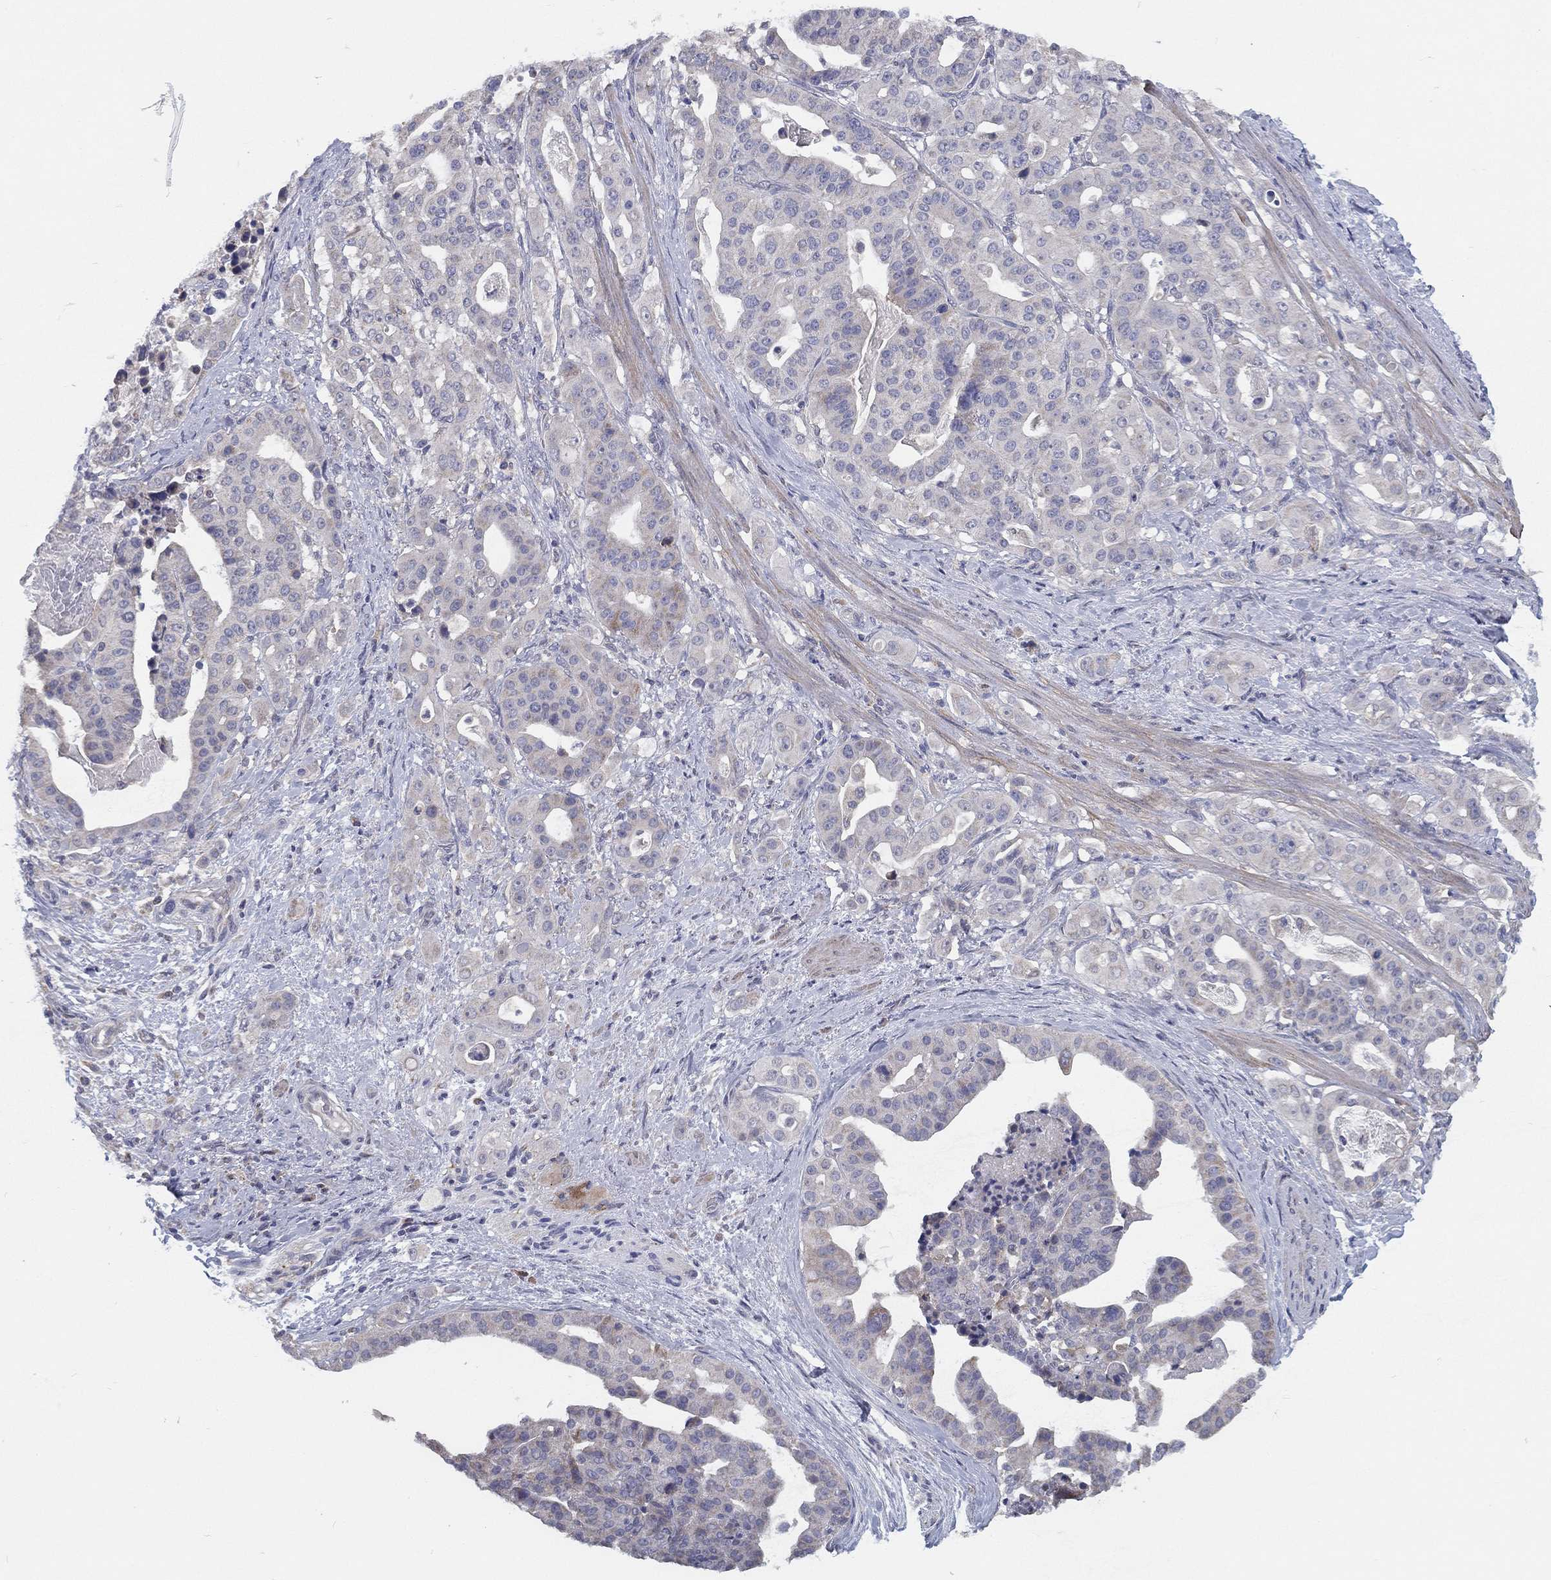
{"staining": {"intensity": "negative", "quantity": "none", "location": "none"}, "tissue": "stomach cancer", "cell_type": "Tumor cells", "image_type": "cancer", "snomed": [{"axis": "morphology", "description": "Adenocarcinoma, NOS"}, {"axis": "topography", "description": "Stomach"}], "caption": "Immunohistochemistry (IHC) of adenocarcinoma (stomach) exhibits no positivity in tumor cells.", "gene": "PCSK1", "patient": {"sex": "male", "age": 48}}